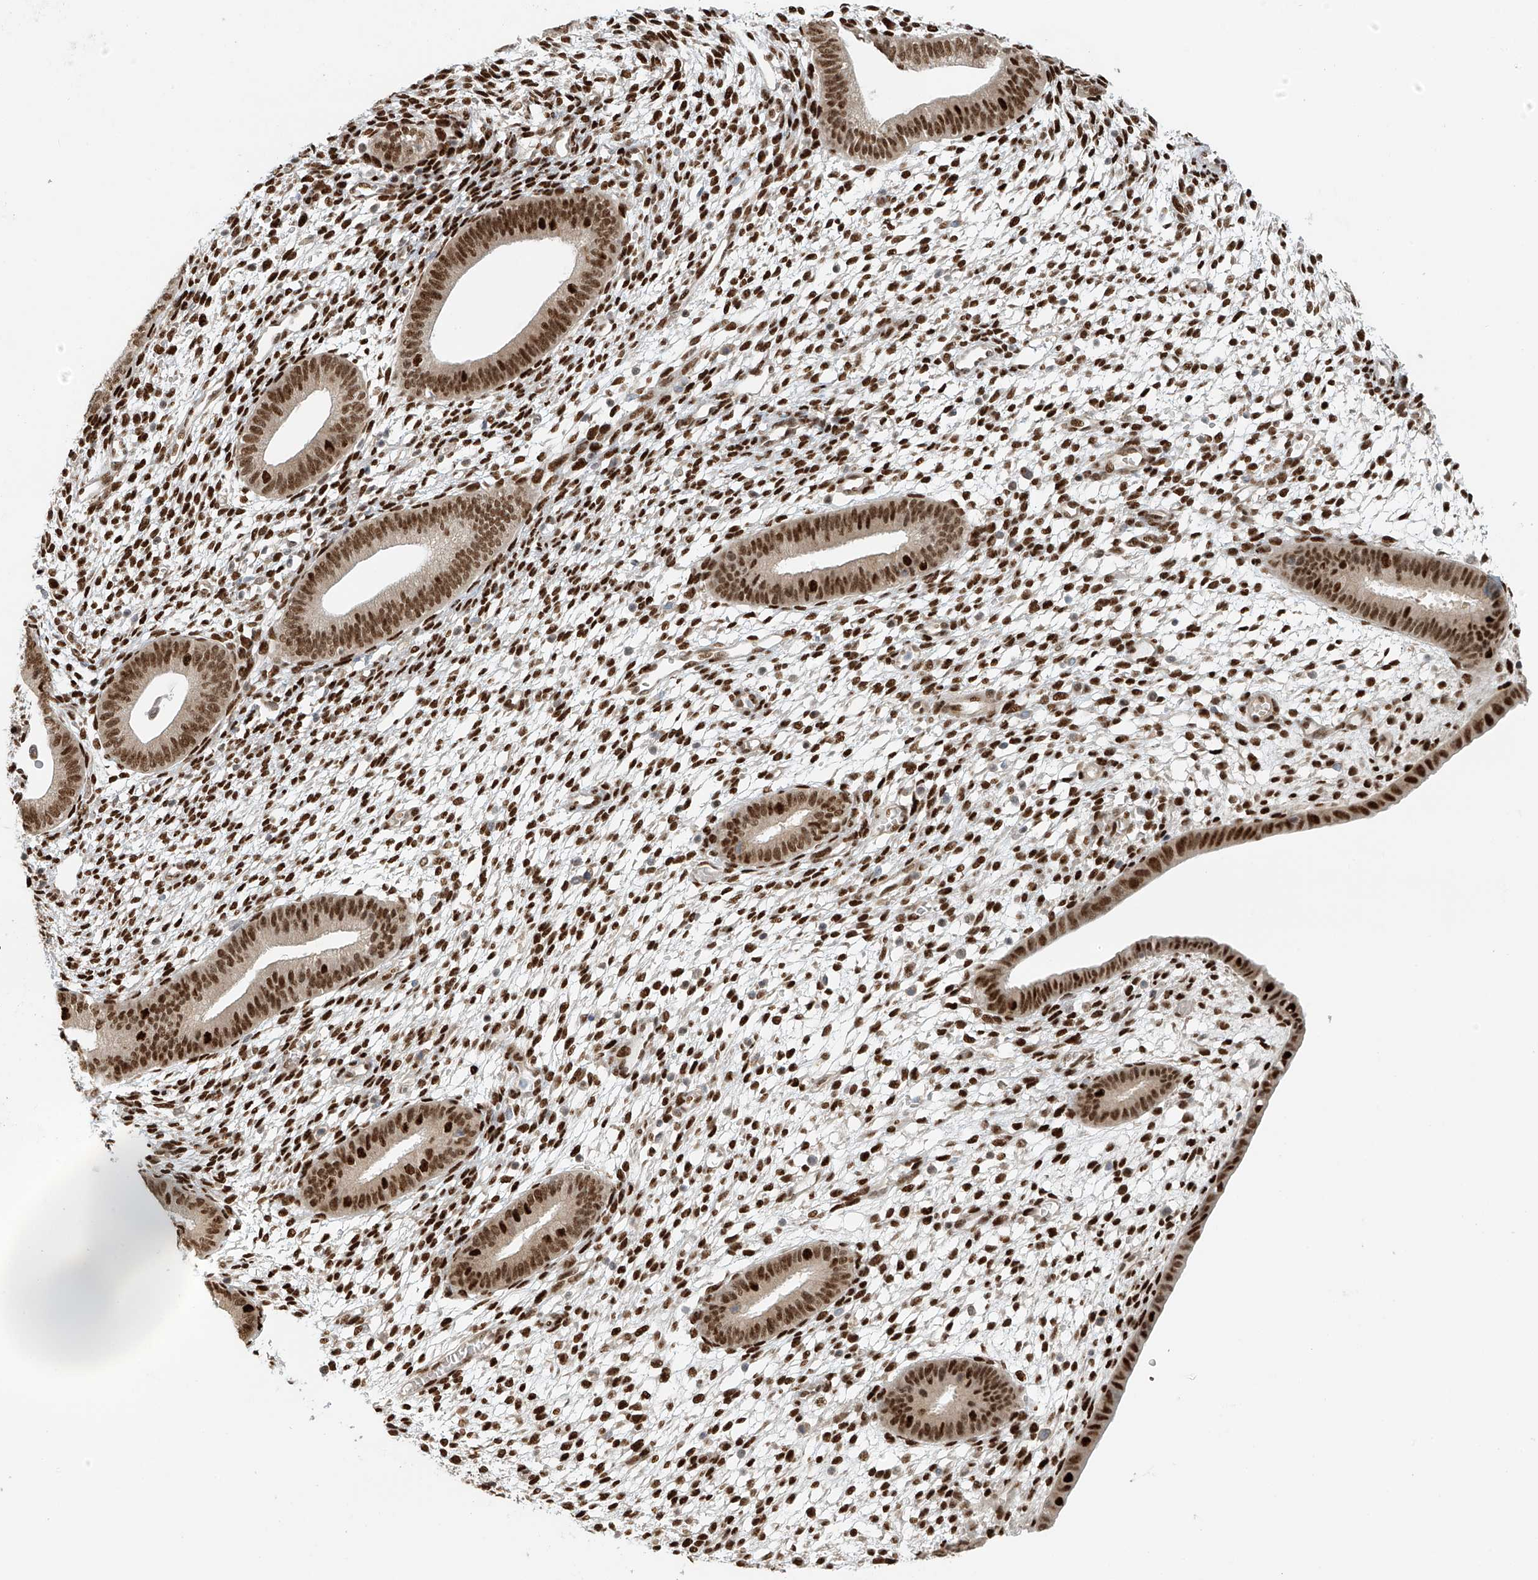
{"staining": {"intensity": "strong", "quantity": ">75%", "location": "nuclear"}, "tissue": "endometrium", "cell_type": "Cells in endometrial stroma", "image_type": "normal", "snomed": [{"axis": "morphology", "description": "Normal tissue, NOS"}, {"axis": "topography", "description": "Endometrium"}], "caption": "Protein expression analysis of normal endometrium displays strong nuclear positivity in about >75% of cells in endometrial stroma. The protein of interest is stained brown, and the nuclei are stained in blue (DAB (3,3'-diaminobenzidine) IHC with brightfield microscopy, high magnification).", "gene": "ZNF514", "patient": {"sex": "female", "age": 46}}